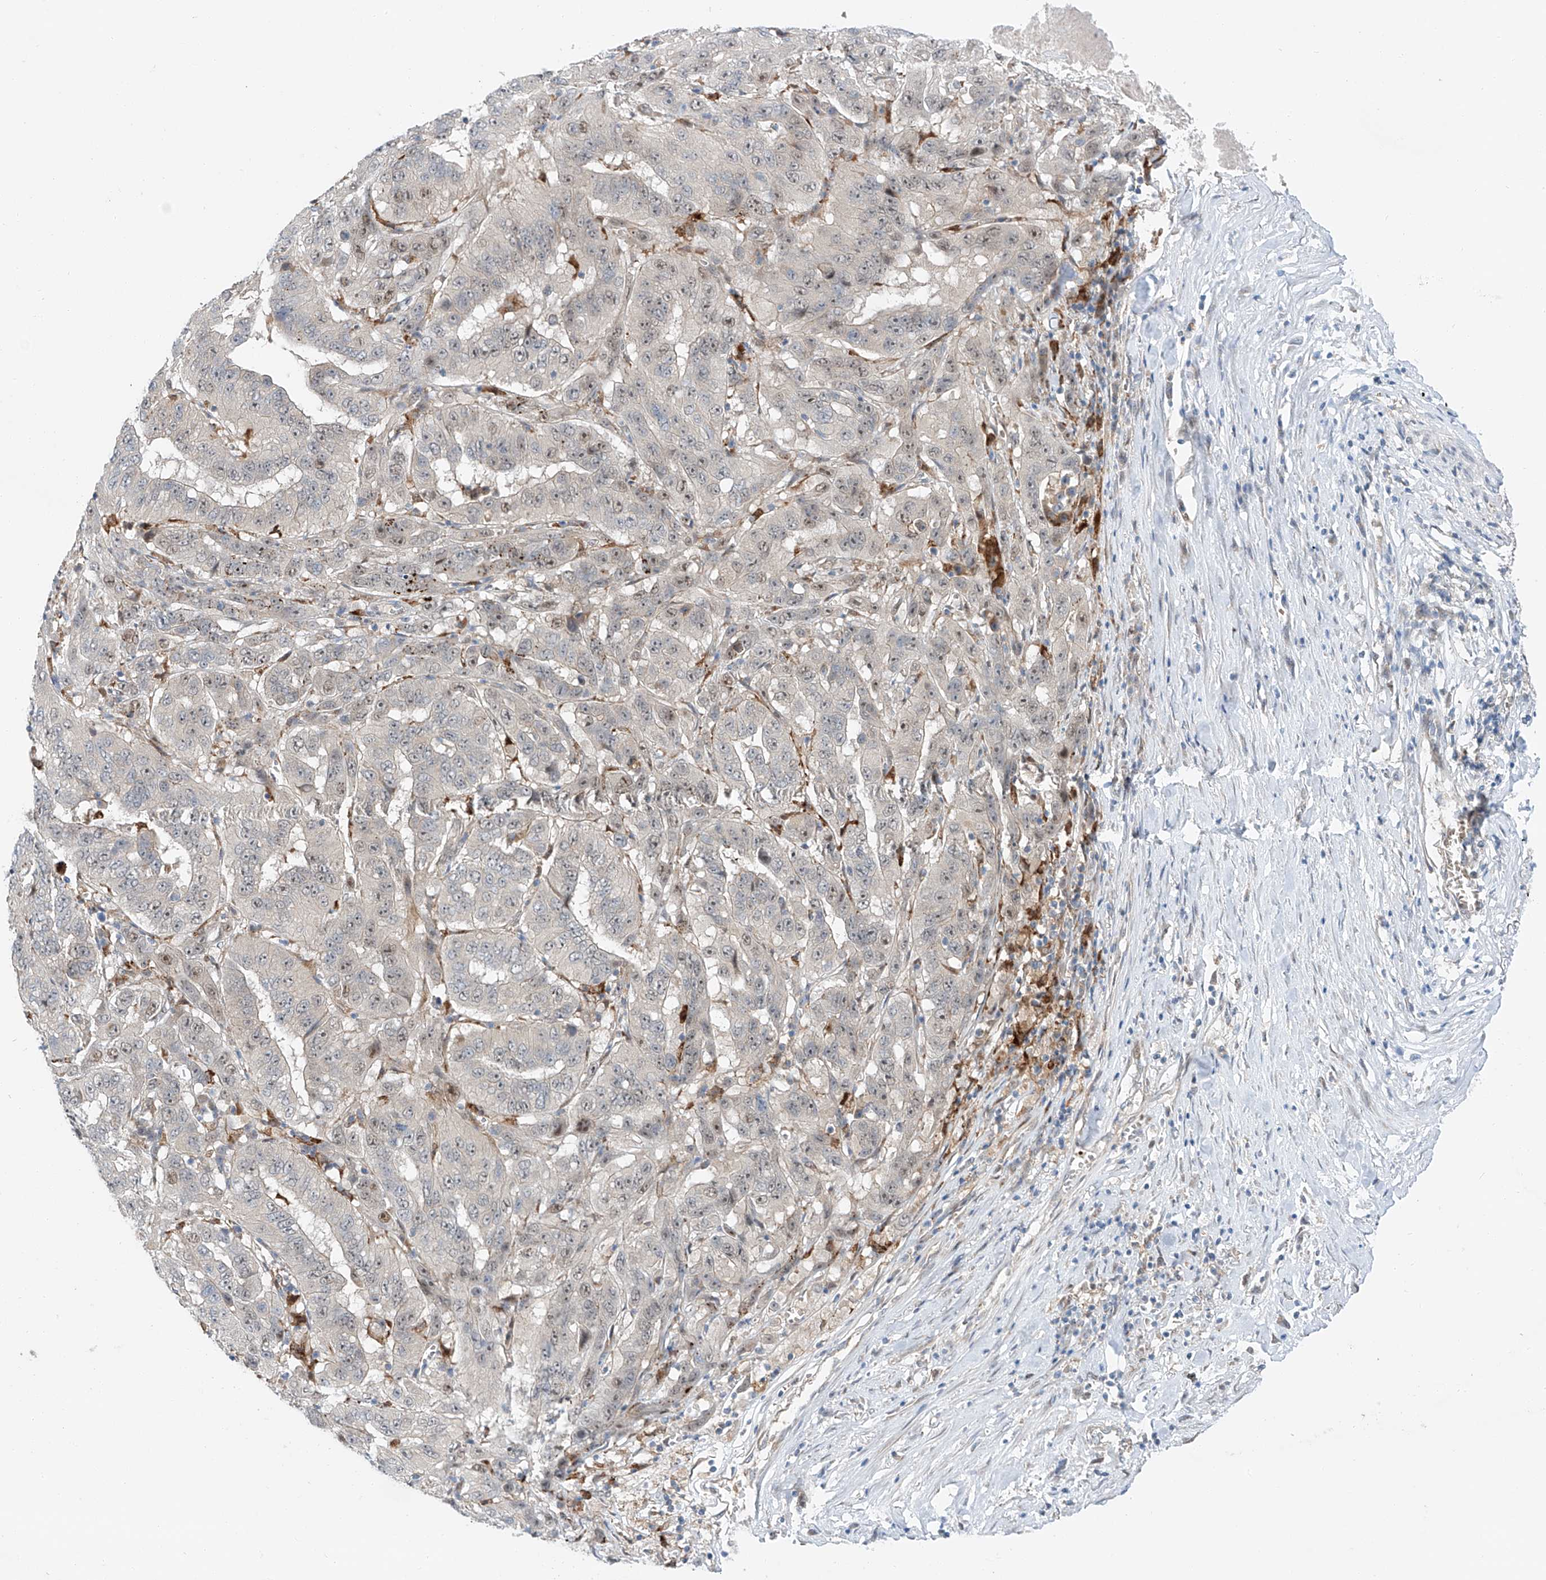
{"staining": {"intensity": "weak", "quantity": "<25%", "location": "nuclear"}, "tissue": "pancreatic cancer", "cell_type": "Tumor cells", "image_type": "cancer", "snomed": [{"axis": "morphology", "description": "Adenocarcinoma, NOS"}, {"axis": "topography", "description": "Pancreas"}], "caption": "An image of human pancreatic adenocarcinoma is negative for staining in tumor cells.", "gene": "CLDND1", "patient": {"sex": "male", "age": 63}}